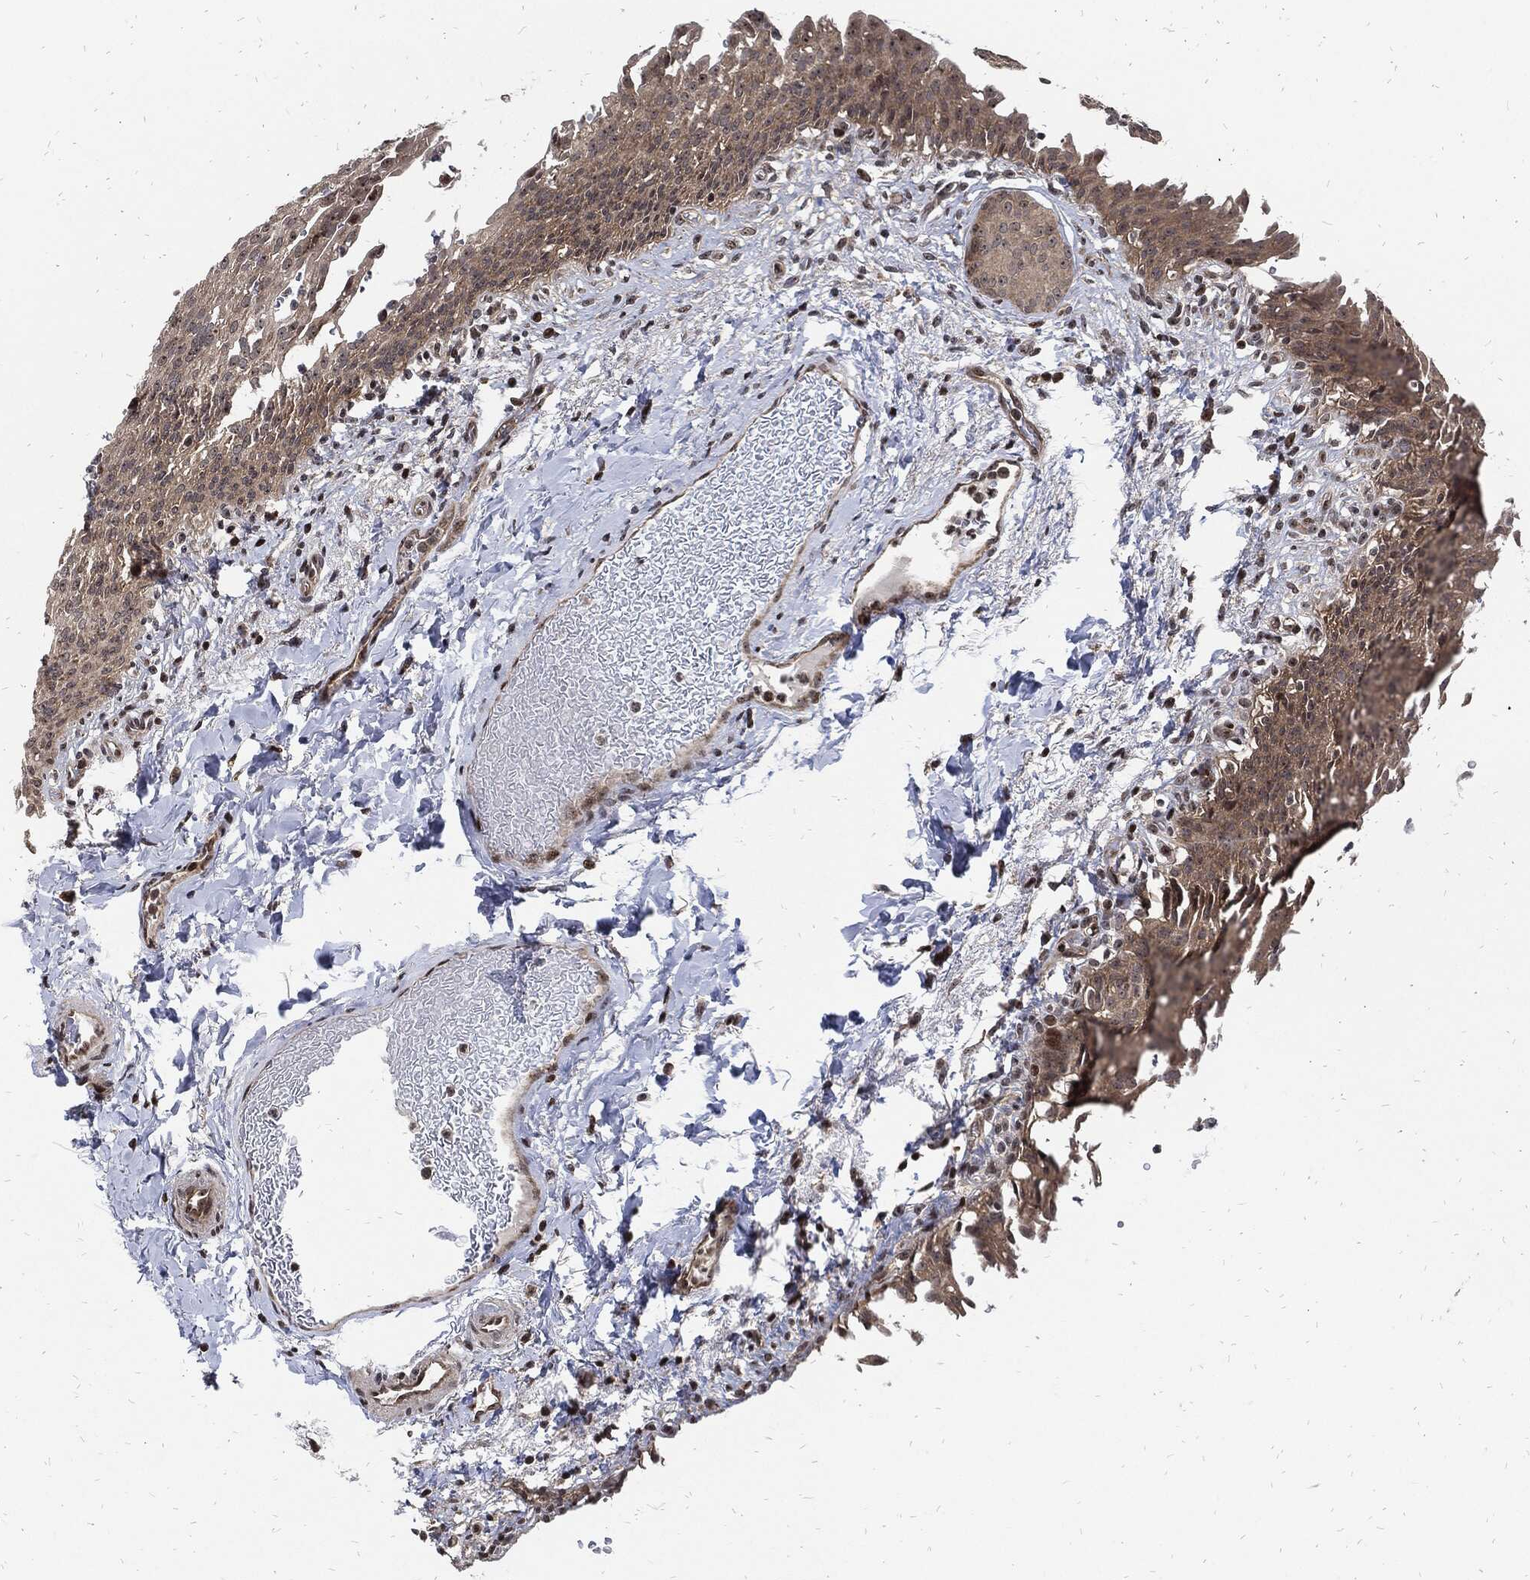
{"staining": {"intensity": "negative", "quantity": "none", "location": "none"}, "tissue": "urinary bladder", "cell_type": "Urothelial cells", "image_type": "normal", "snomed": [{"axis": "morphology", "description": "Normal tissue, NOS"}, {"axis": "topography", "description": "Urinary bladder"}], "caption": "This is a photomicrograph of IHC staining of benign urinary bladder, which shows no positivity in urothelial cells.", "gene": "ZNF775", "patient": {"sex": "female", "age": 60}}